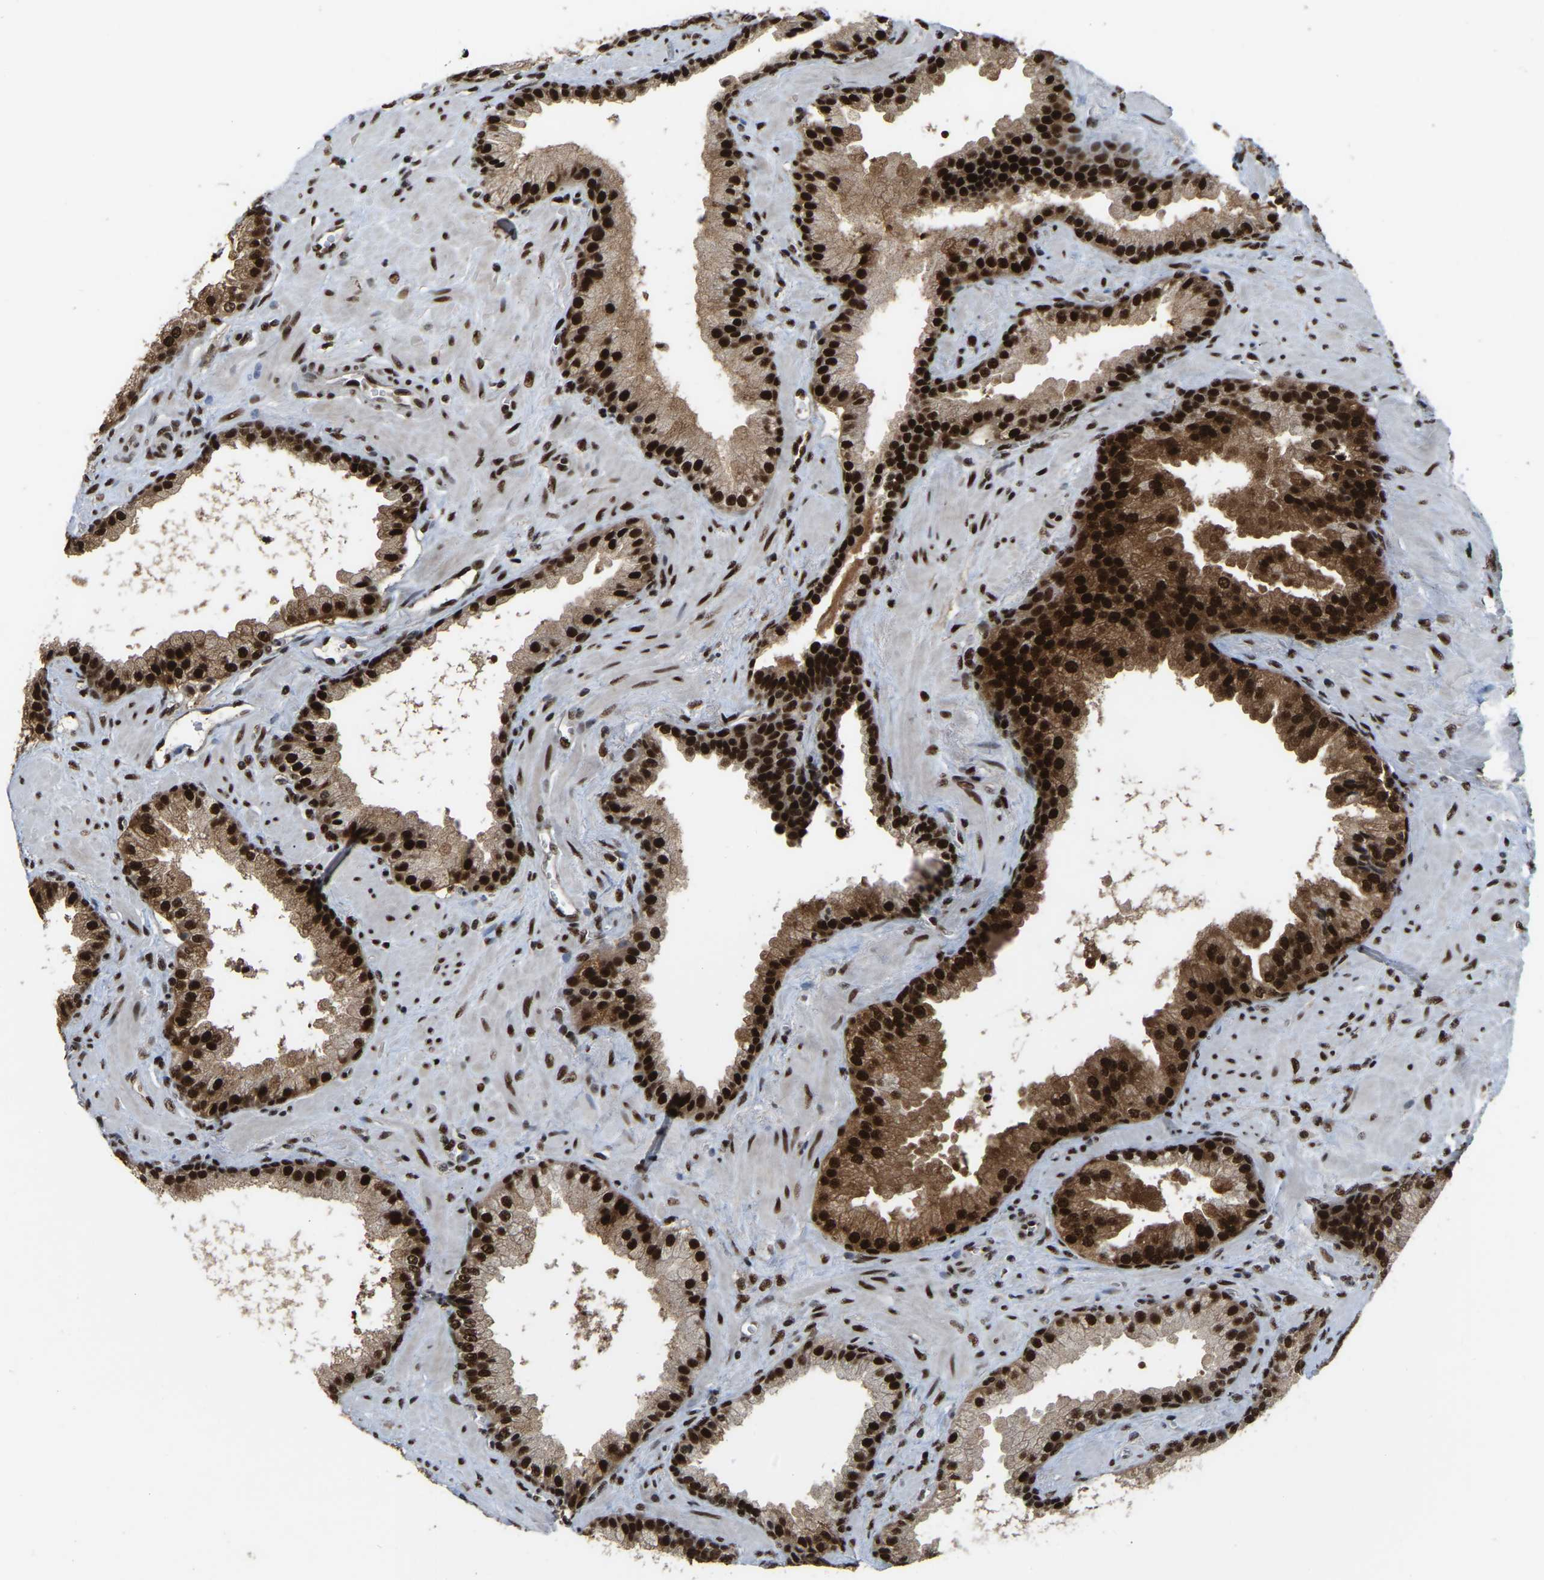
{"staining": {"intensity": "strong", "quantity": ">75%", "location": "nuclear"}, "tissue": "prostate cancer", "cell_type": "Tumor cells", "image_type": "cancer", "snomed": [{"axis": "morphology", "description": "Adenocarcinoma, Low grade"}, {"axis": "topography", "description": "Prostate"}], "caption": "Immunohistochemistry (IHC) of human prostate cancer reveals high levels of strong nuclear positivity in about >75% of tumor cells.", "gene": "TBL1XR1", "patient": {"sex": "male", "age": 71}}